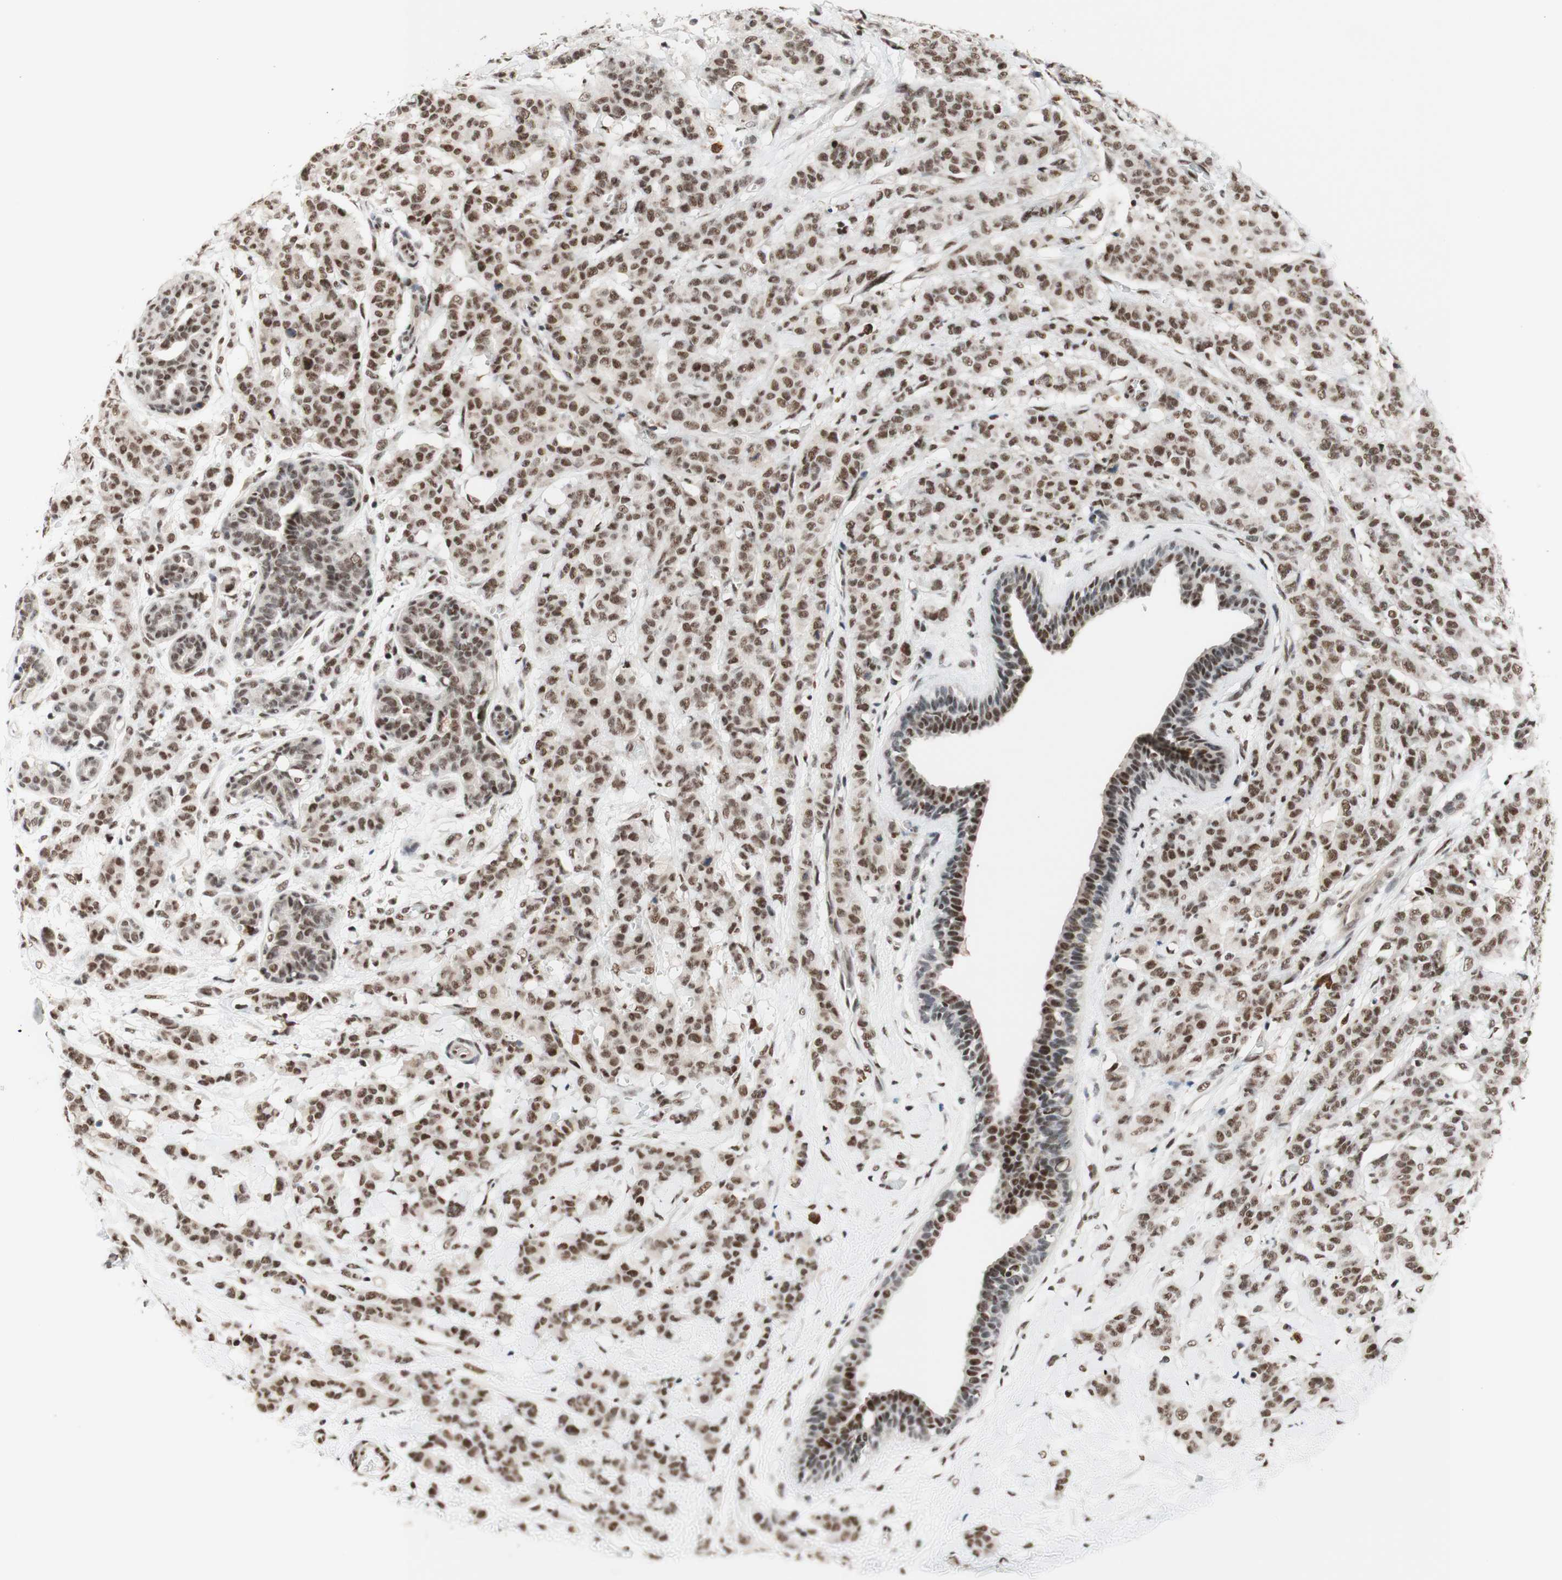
{"staining": {"intensity": "moderate", "quantity": ">75%", "location": "nuclear"}, "tissue": "breast cancer", "cell_type": "Tumor cells", "image_type": "cancer", "snomed": [{"axis": "morphology", "description": "Normal tissue, NOS"}, {"axis": "morphology", "description": "Duct carcinoma"}, {"axis": "topography", "description": "Breast"}], "caption": "The histopathology image displays a brown stain indicating the presence of a protein in the nuclear of tumor cells in breast cancer (invasive ductal carcinoma).", "gene": "PRPF19", "patient": {"sex": "female", "age": 40}}